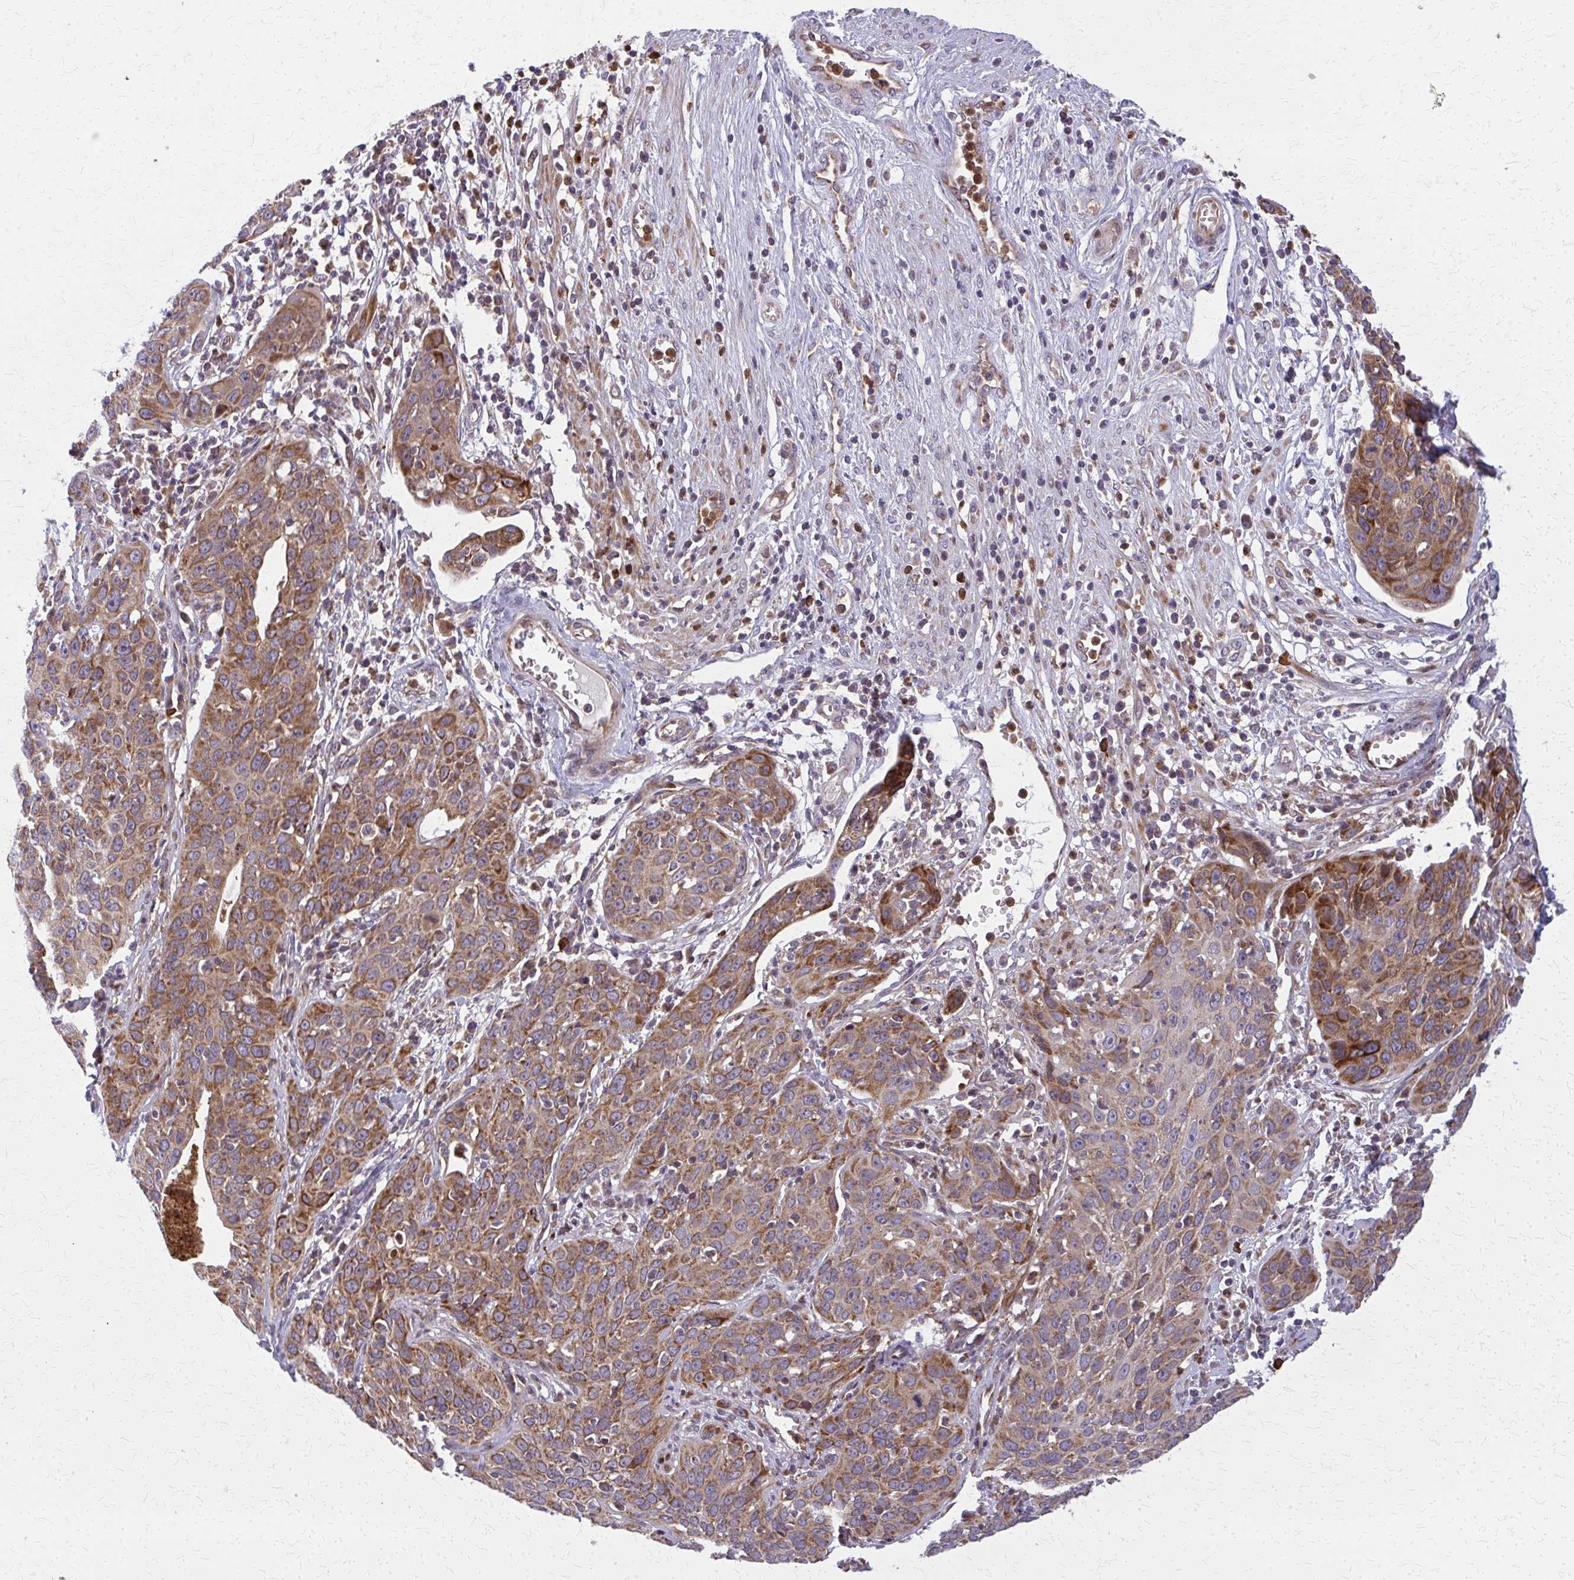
{"staining": {"intensity": "strong", "quantity": ">75%", "location": "cytoplasmic/membranous"}, "tissue": "cervical cancer", "cell_type": "Tumor cells", "image_type": "cancer", "snomed": [{"axis": "morphology", "description": "Squamous cell carcinoma, NOS"}, {"axis": "topography", "description": "Cervix"}], "caption": "IHC of cervical cancer reveals high levels of strong cytoplasmic/membranous expression in about >75% of tumor cells.", "gene": "MCCC1", "patient": {"sex": "female", "age": 36}}